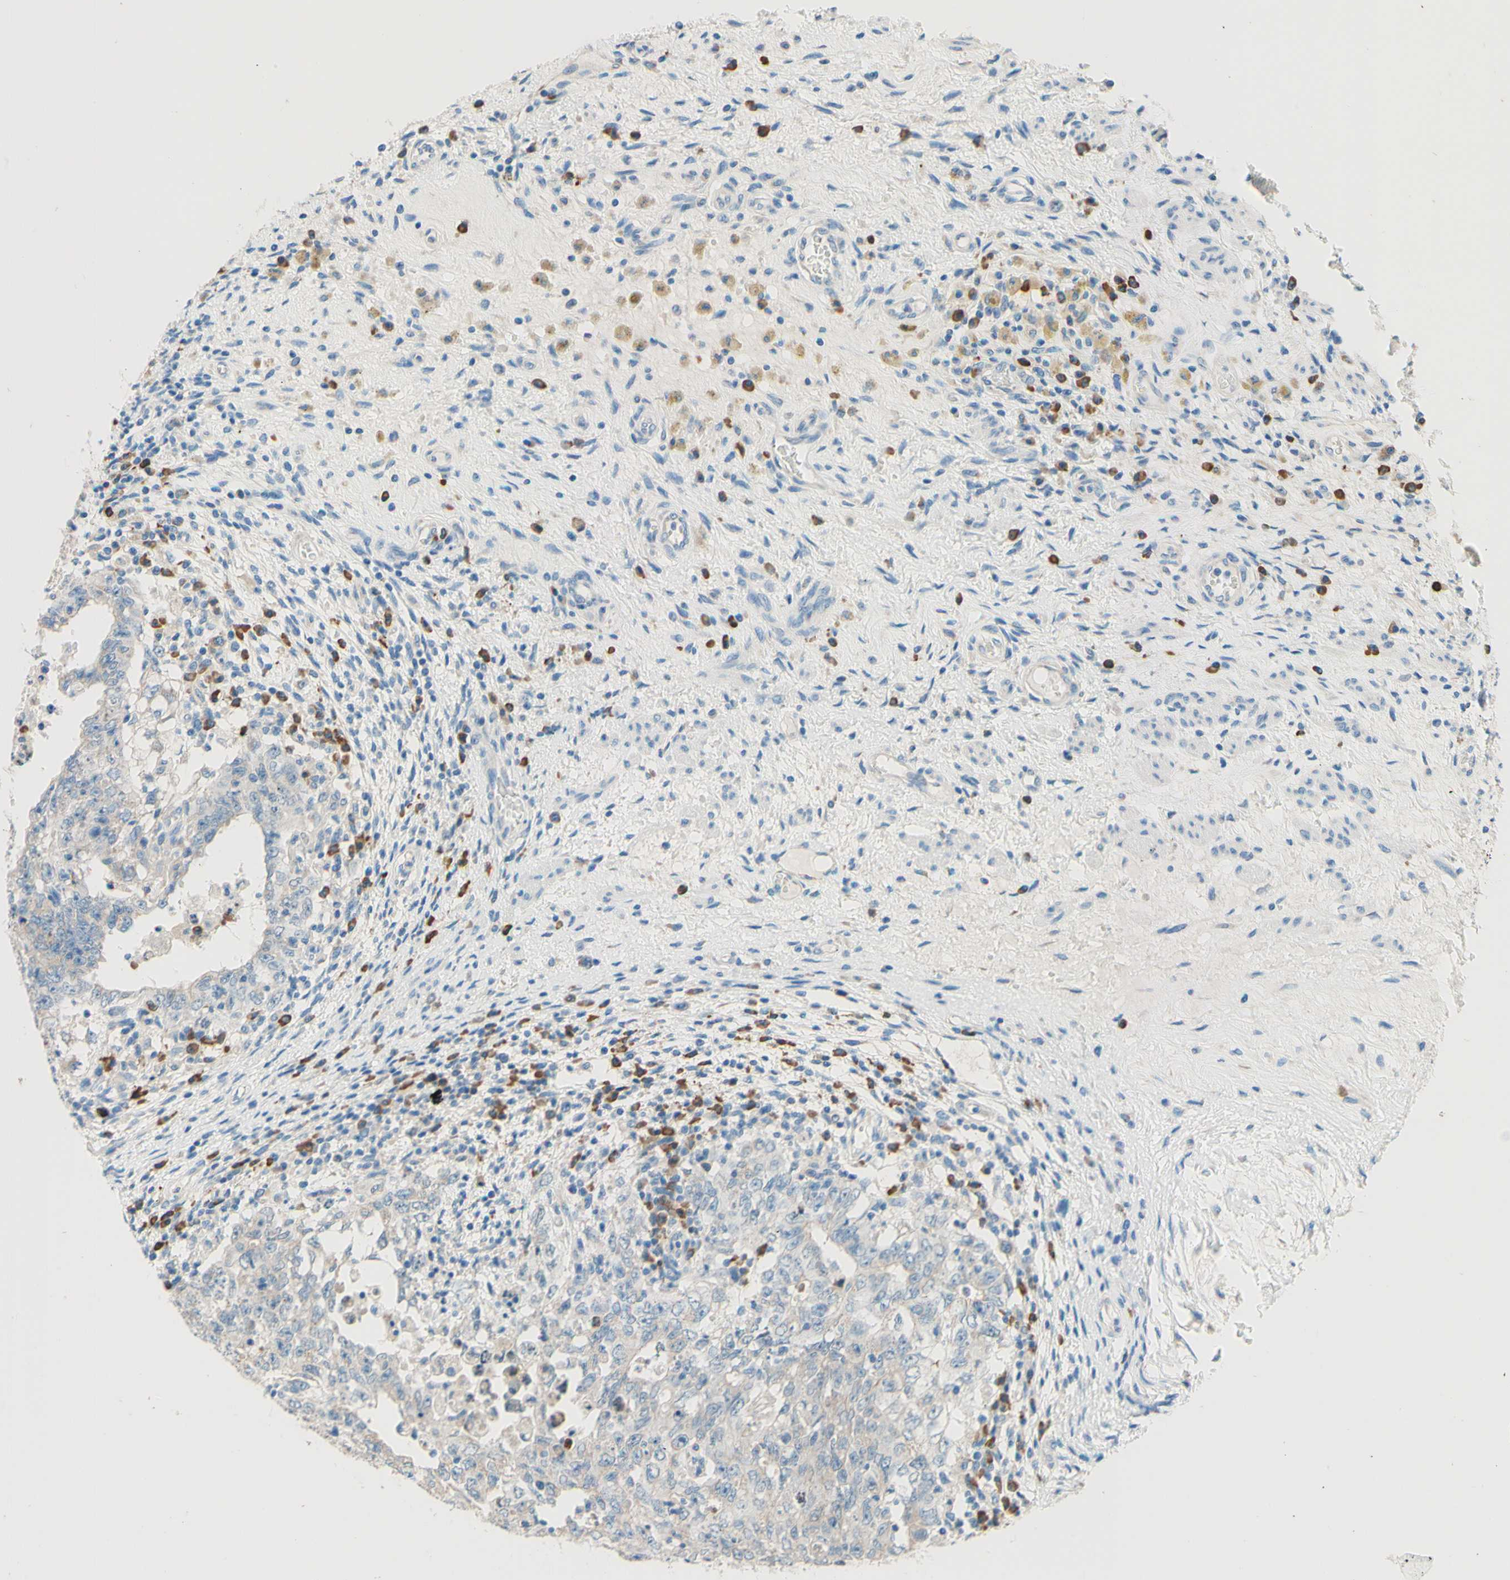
{"staining": {"intensity": "negative", "quantity": "none", "location": "none"}, "tissue": "testis cancer", "cell_type": "Tumor cells", "image_type": "cancer", "snomed": [{"axis": "morphology", "description": "Carcinoma, Embryonal, NOS"}, {"axis": "topography", "description": "Testis"}], "caption": "An immunohistochemistry (IHC) photomicrograph of testis cancer is shown. There is no staining in tumor cells of testis cancer. The staining was performed using DAB to visualize the protein expression in brown, while the nuclei were stained in blue with hematoxylin (Magnification: 20x).", "gene": "PASD1", "patient": {"sex": "male", "age": 26}}